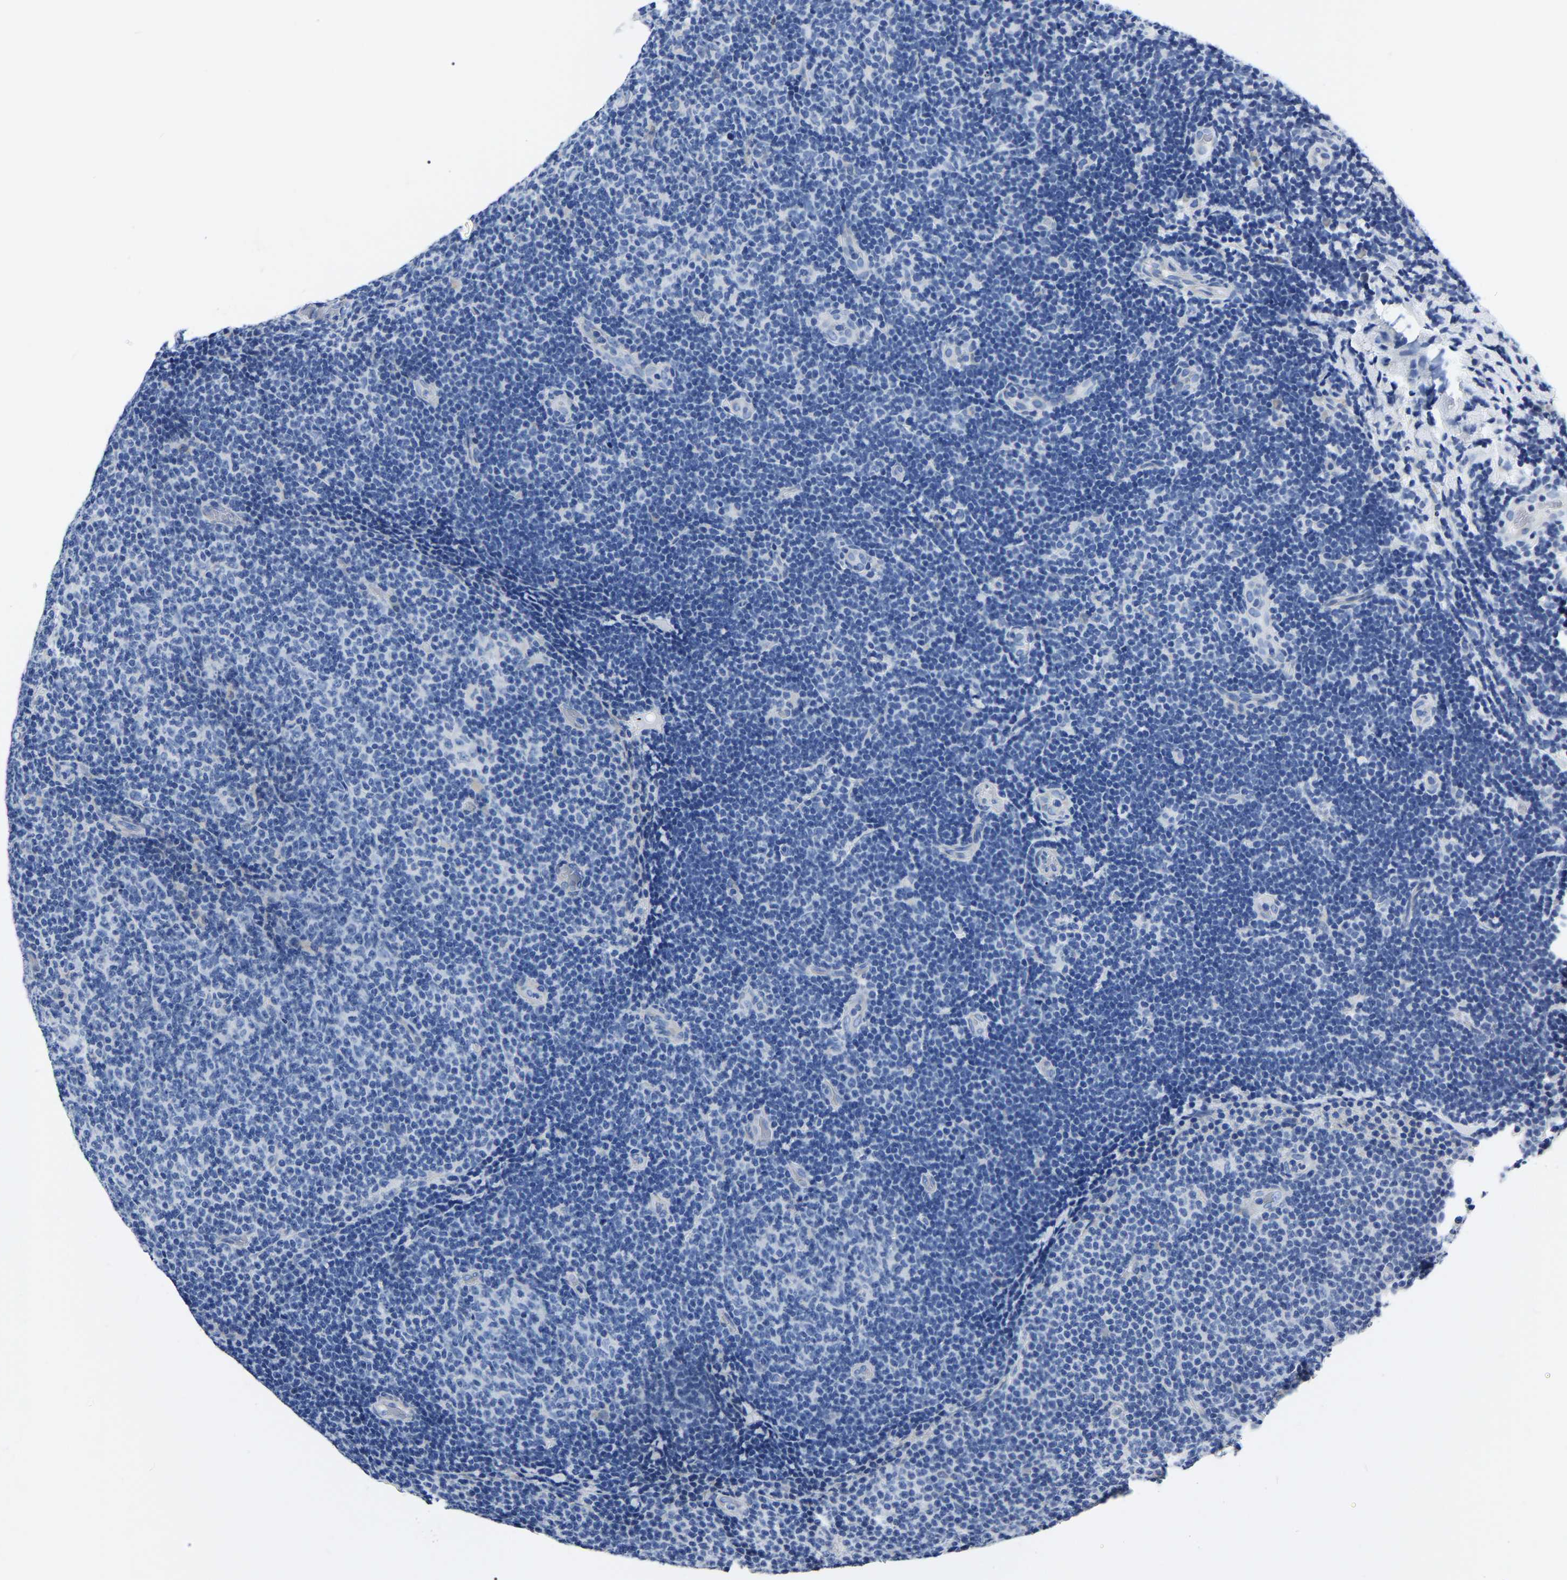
{"staining": {"intensity": "negative", "quantity": "none", "location": "none"}, "tissue": "lymphoma", "cell_type": "Tumor cells", "image_type": "cancer", "snomed": [{"axis": "morphology", "description": "Malignant lymphoma, non-Hodgkin's type, Low grade"}, {"axis": "topography", "description": "Lymph node"}], "caption": "The photomicrograph demonstrates no staining of tumor cells in lymphoma.", "gene": "MOV10L1", "patient": {"sex": "male", "age": 83}}